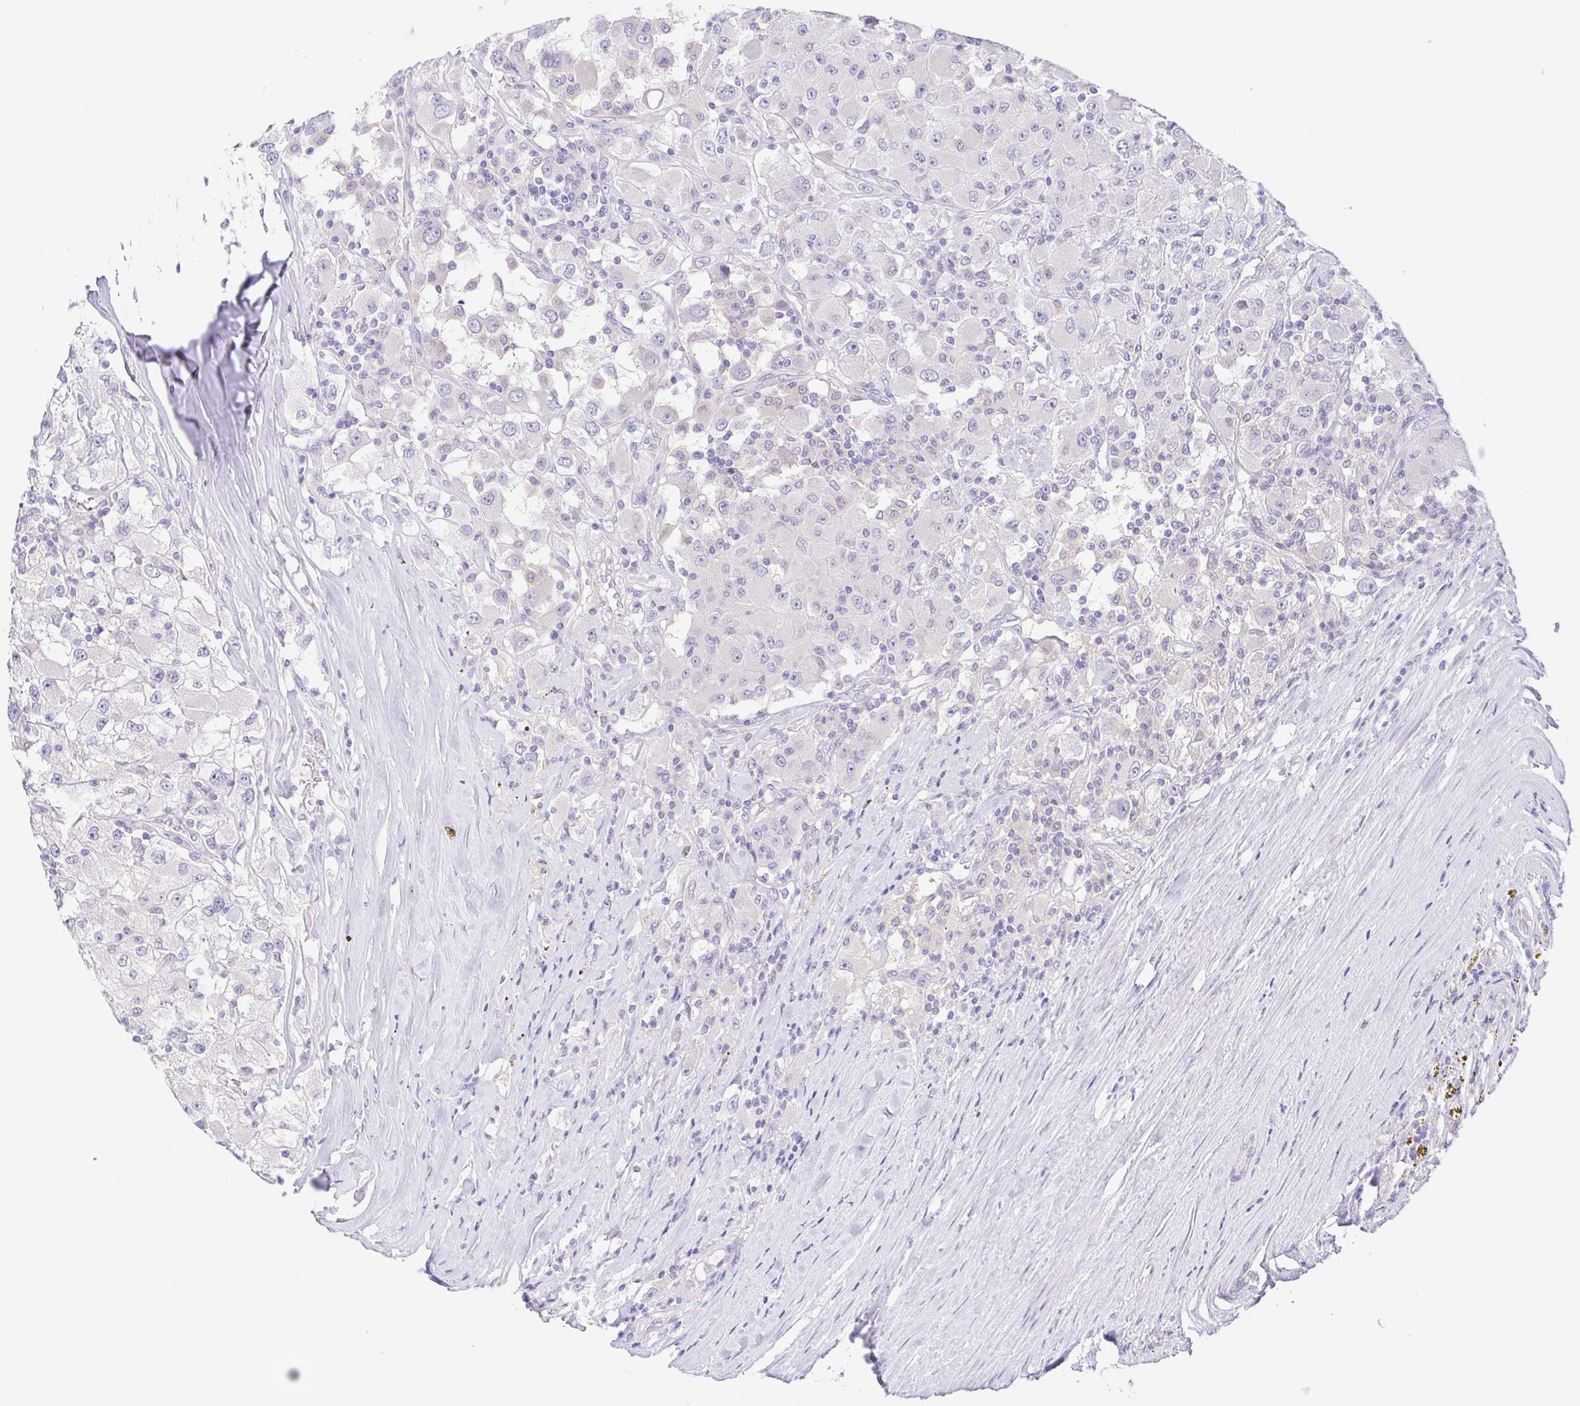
{"staining": {"intensity": "negative", "quantity": "none", "location": "none"}, "tissue": "renal cancer", "cell_type": "Tumor cells", "image_type": "cancer", "snomed": [{"axis": "morphology", "description": "Adenocarcinoma, NOS"}, {"axis": "topography", "description": "Kidney"}], "caption": "This is an immunohistochemistry image of adenocarcinoma (renal). There is no expression in tumor cells.", "gene": "KRTDAP", "patient": {"sex": "female", "age": 67}}